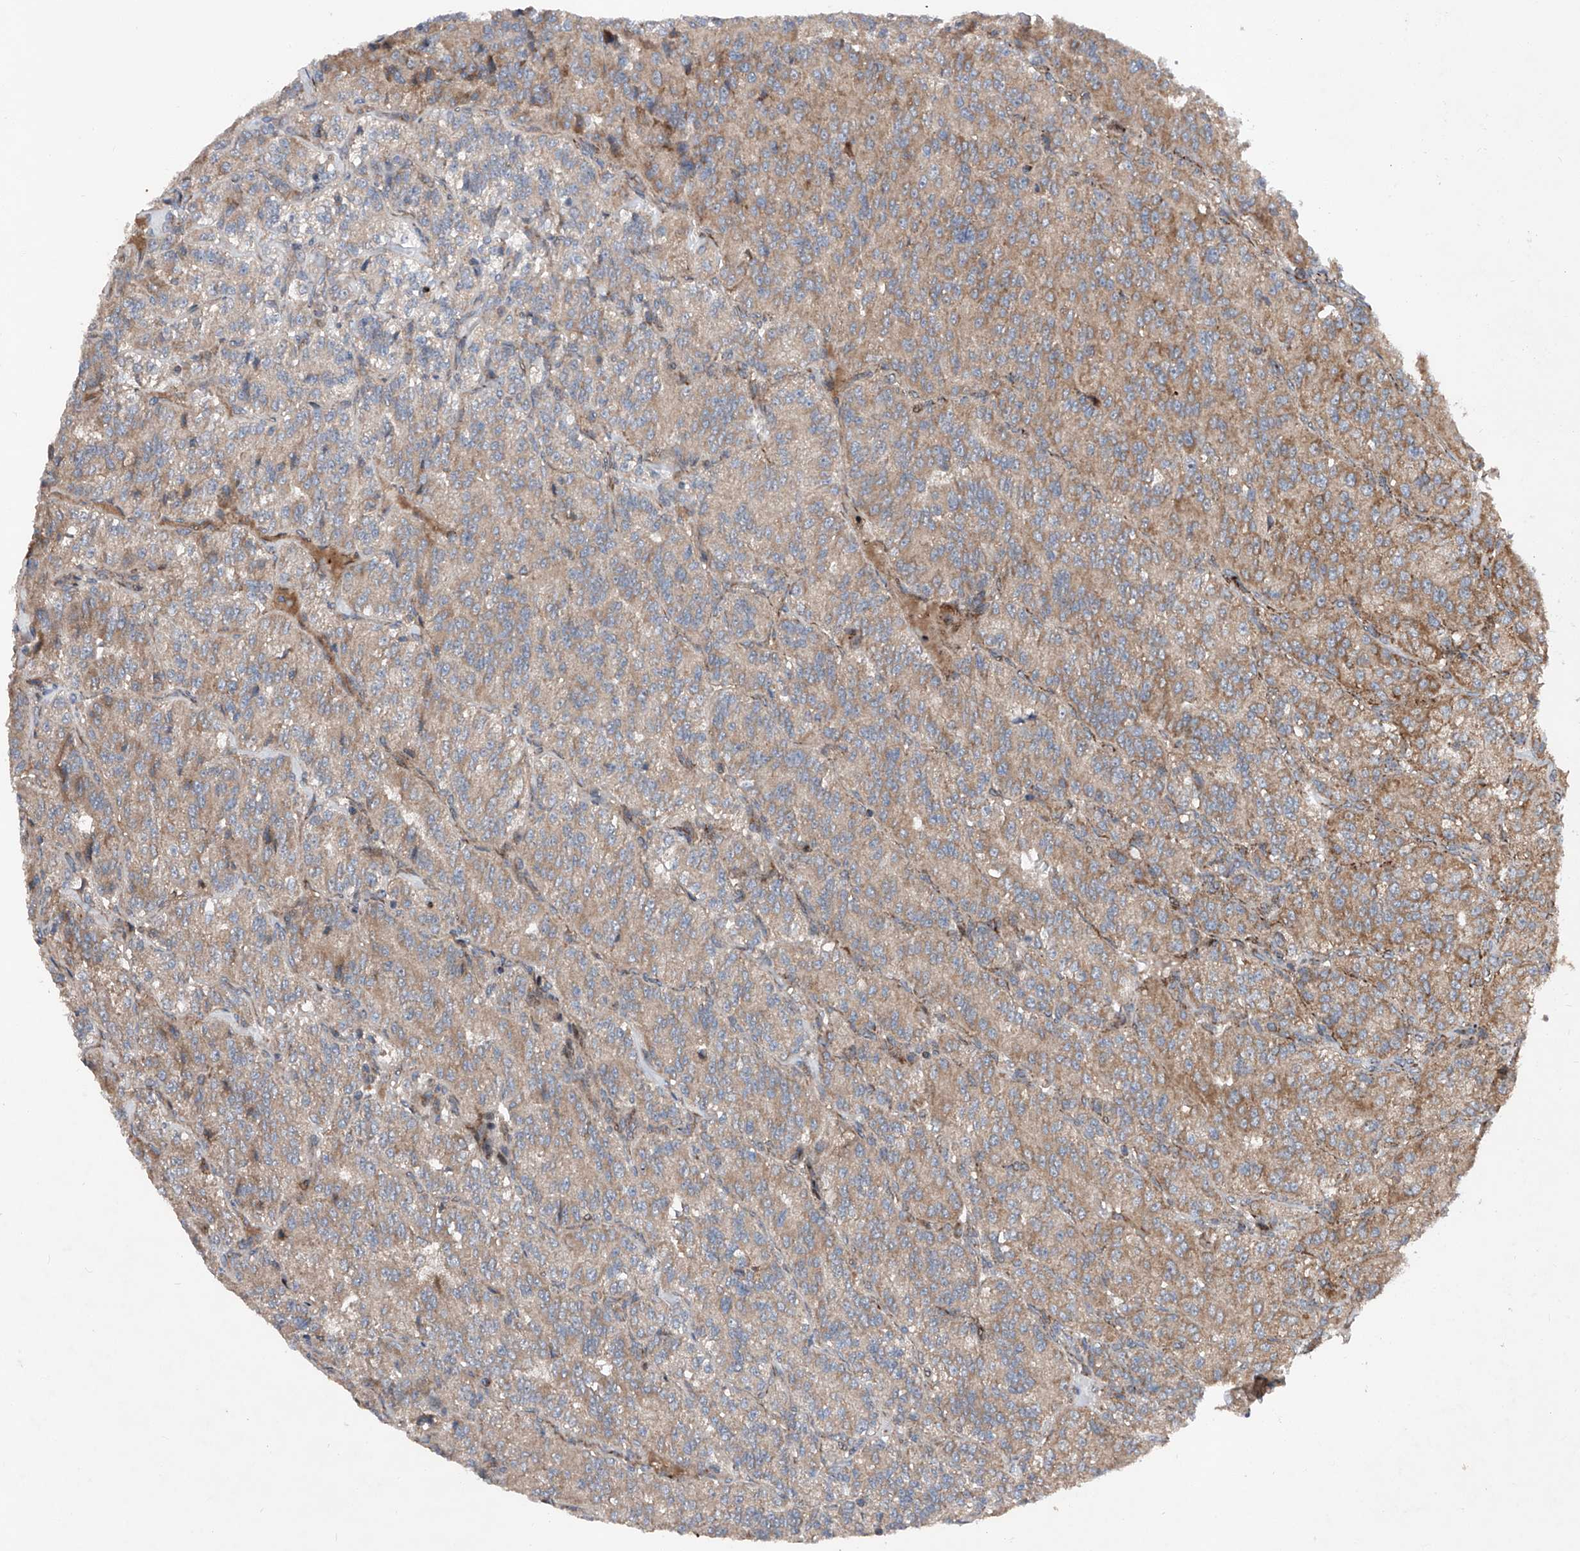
{"staining": {"intensity": "moderate", "quantity": "25%-75%", "location": "cytoplasmic/membranous"}, "tissue": "renal cancer", "cell_type": "Tumor cells", "image_type": "cancer", "snomed": [{"axis": "morphology", "description": "Adenocarcinoma, NOS"}, {"axis": "topography", "description": "Kidney"}], "caption": "Immunohistochemical staining of human renal cancer displays medium levels of moderate cytoplasmic/membranous positivity in about 25%-75% of tumor cells. (brown staining indicates protein expression, while blue staining denotes nuclei).", "gene": "DAD1", "patient": {"sex": "female", "age": 63}}